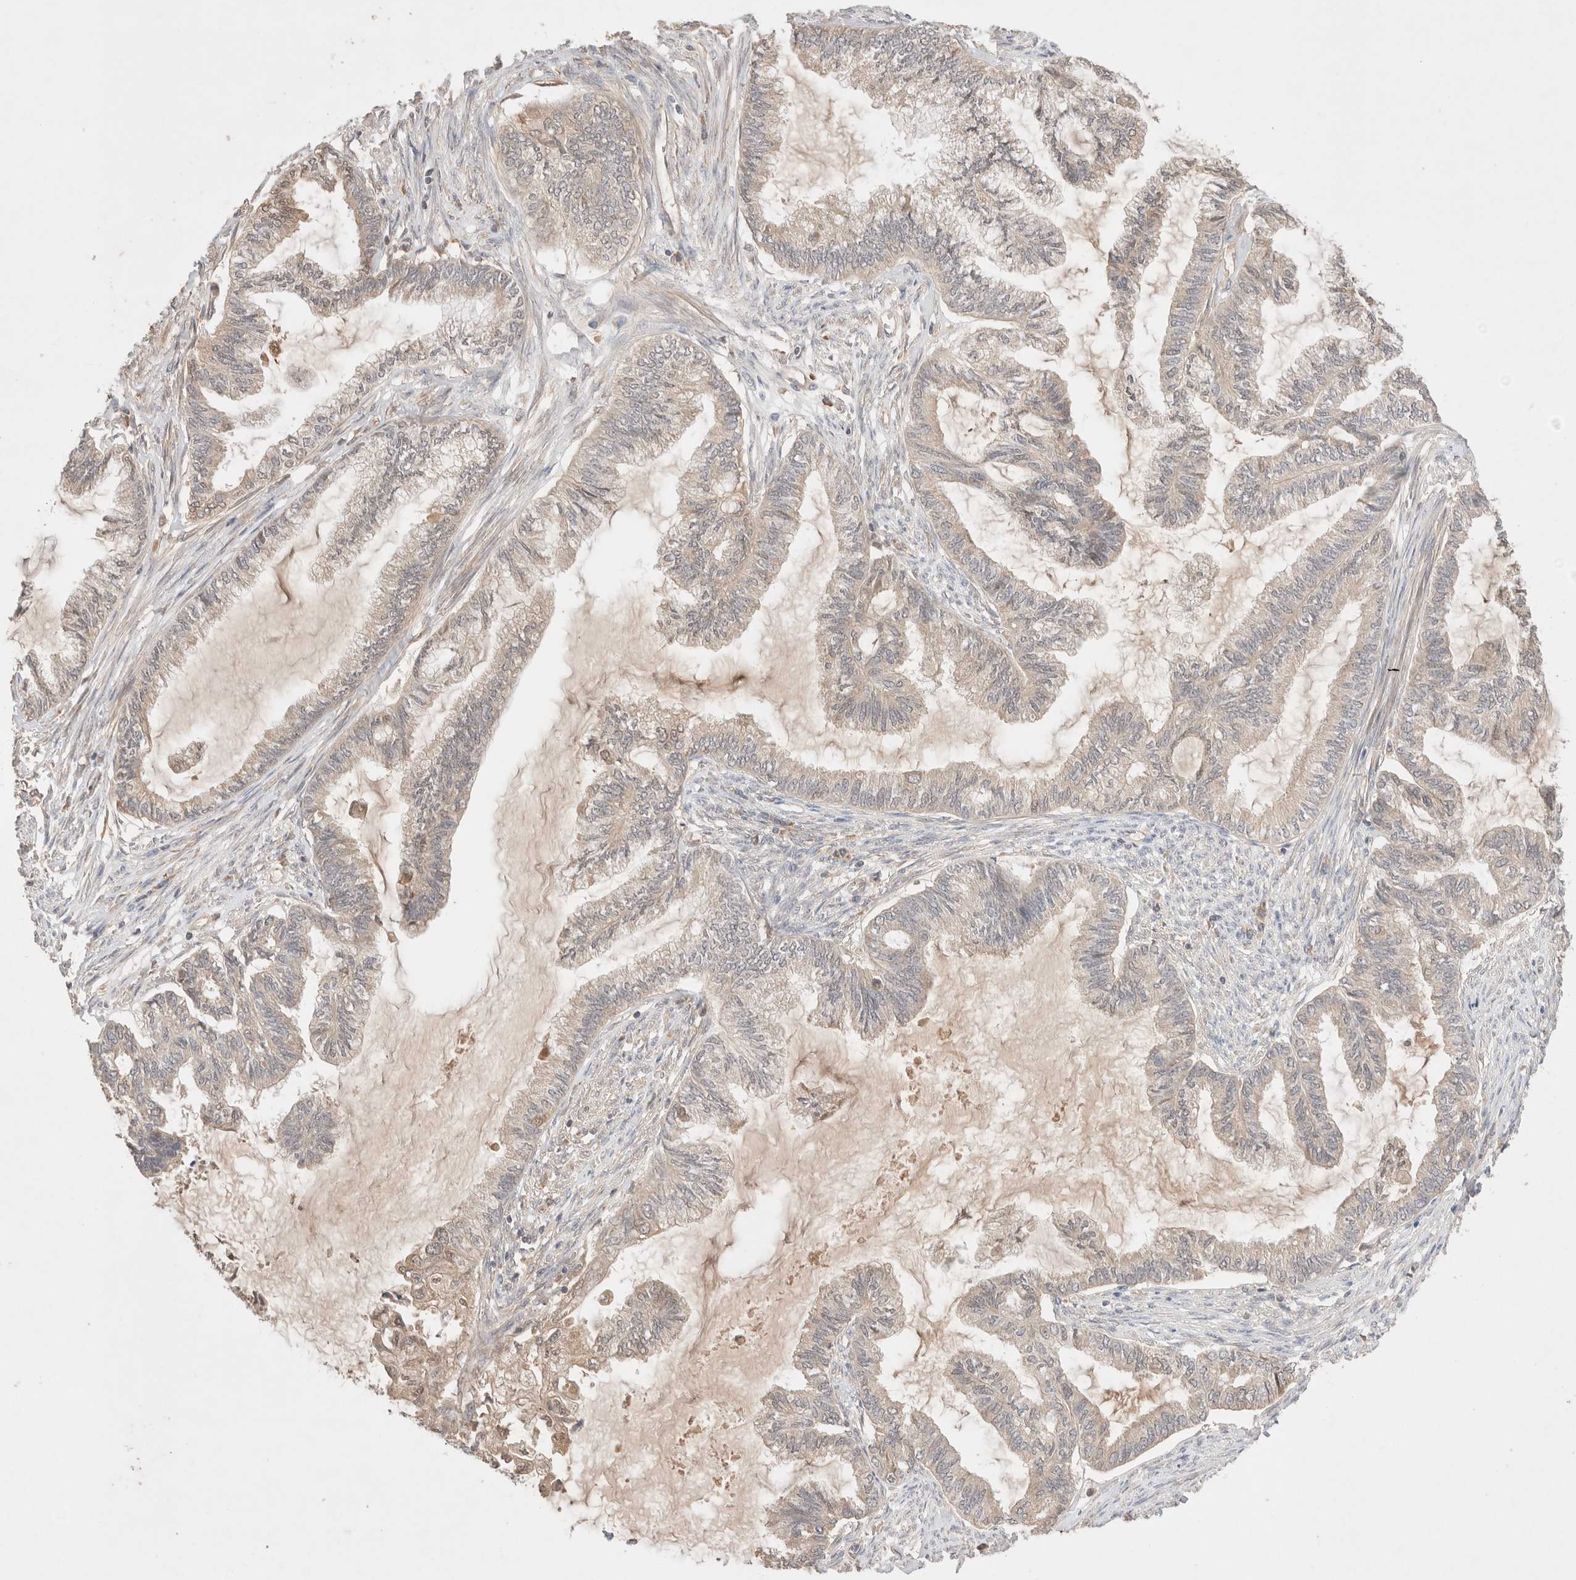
{"staining": {"intensity": "negative", "quantity": "none", "location": "none"}, "tissue": "endometrial cancer", "cell_type": "Tumor cells", "image_type": "cancer", "snomed": [{"axis": "morphology", "description": "Adenocarcinoma, NOS"}, {"axis": "topography", "description": "Endometrium"}], "caption": "The immunohistochemistry (IHC) micrograph has no significant positivity in tumor cells of endometrial cancer tissue. (Brightfield microscopy of DAB (3,3'-diaminobenzidine) immunohistochemistry (IHC) at high magnification).", "gene": "CARNMT1", "patient": {"sex": "female", "age": 86}}